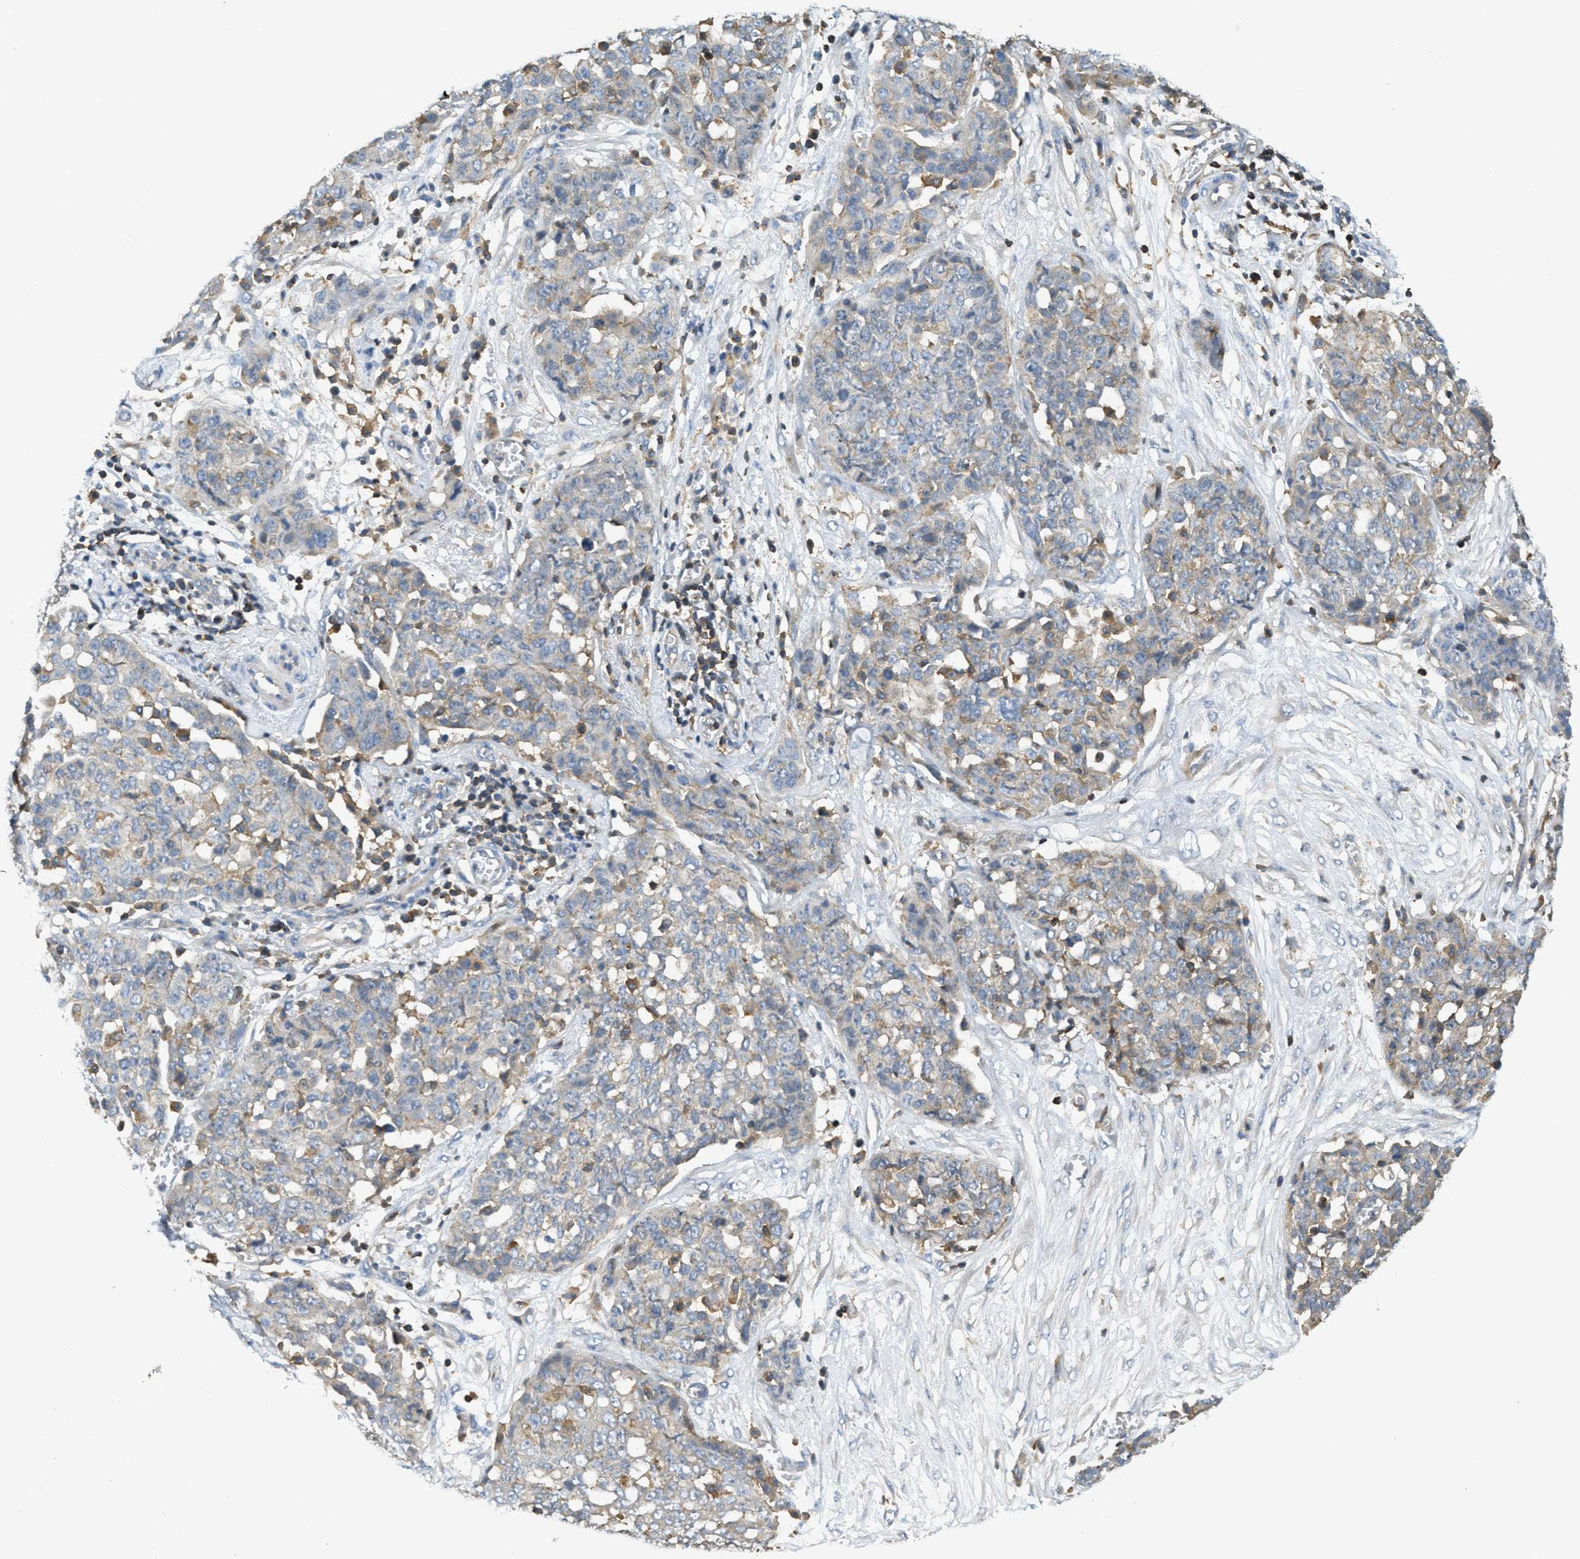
{"staining": {"intensity": "weak", "quantity": "<25%", "location": "cytoplasmic/membranous"}, "tissue": "ovarian cancer", "cell_type": "Tumor cells", "image_type": "cancer", "snomed": [{"axis": "morphology", "description": "Cystadenocarcinoma, serous, NOS"}, {"axis": "topography", "description": "Soft tissue"}, {"axis": "topography", "description": "Ovary"}], "caption": "Image shows no significant protein staining in tumor cells of serous cystadenocarcinoma (ovarian).", "gene": "GRIK2", "patient": {"sex": "female", "age": 57}}